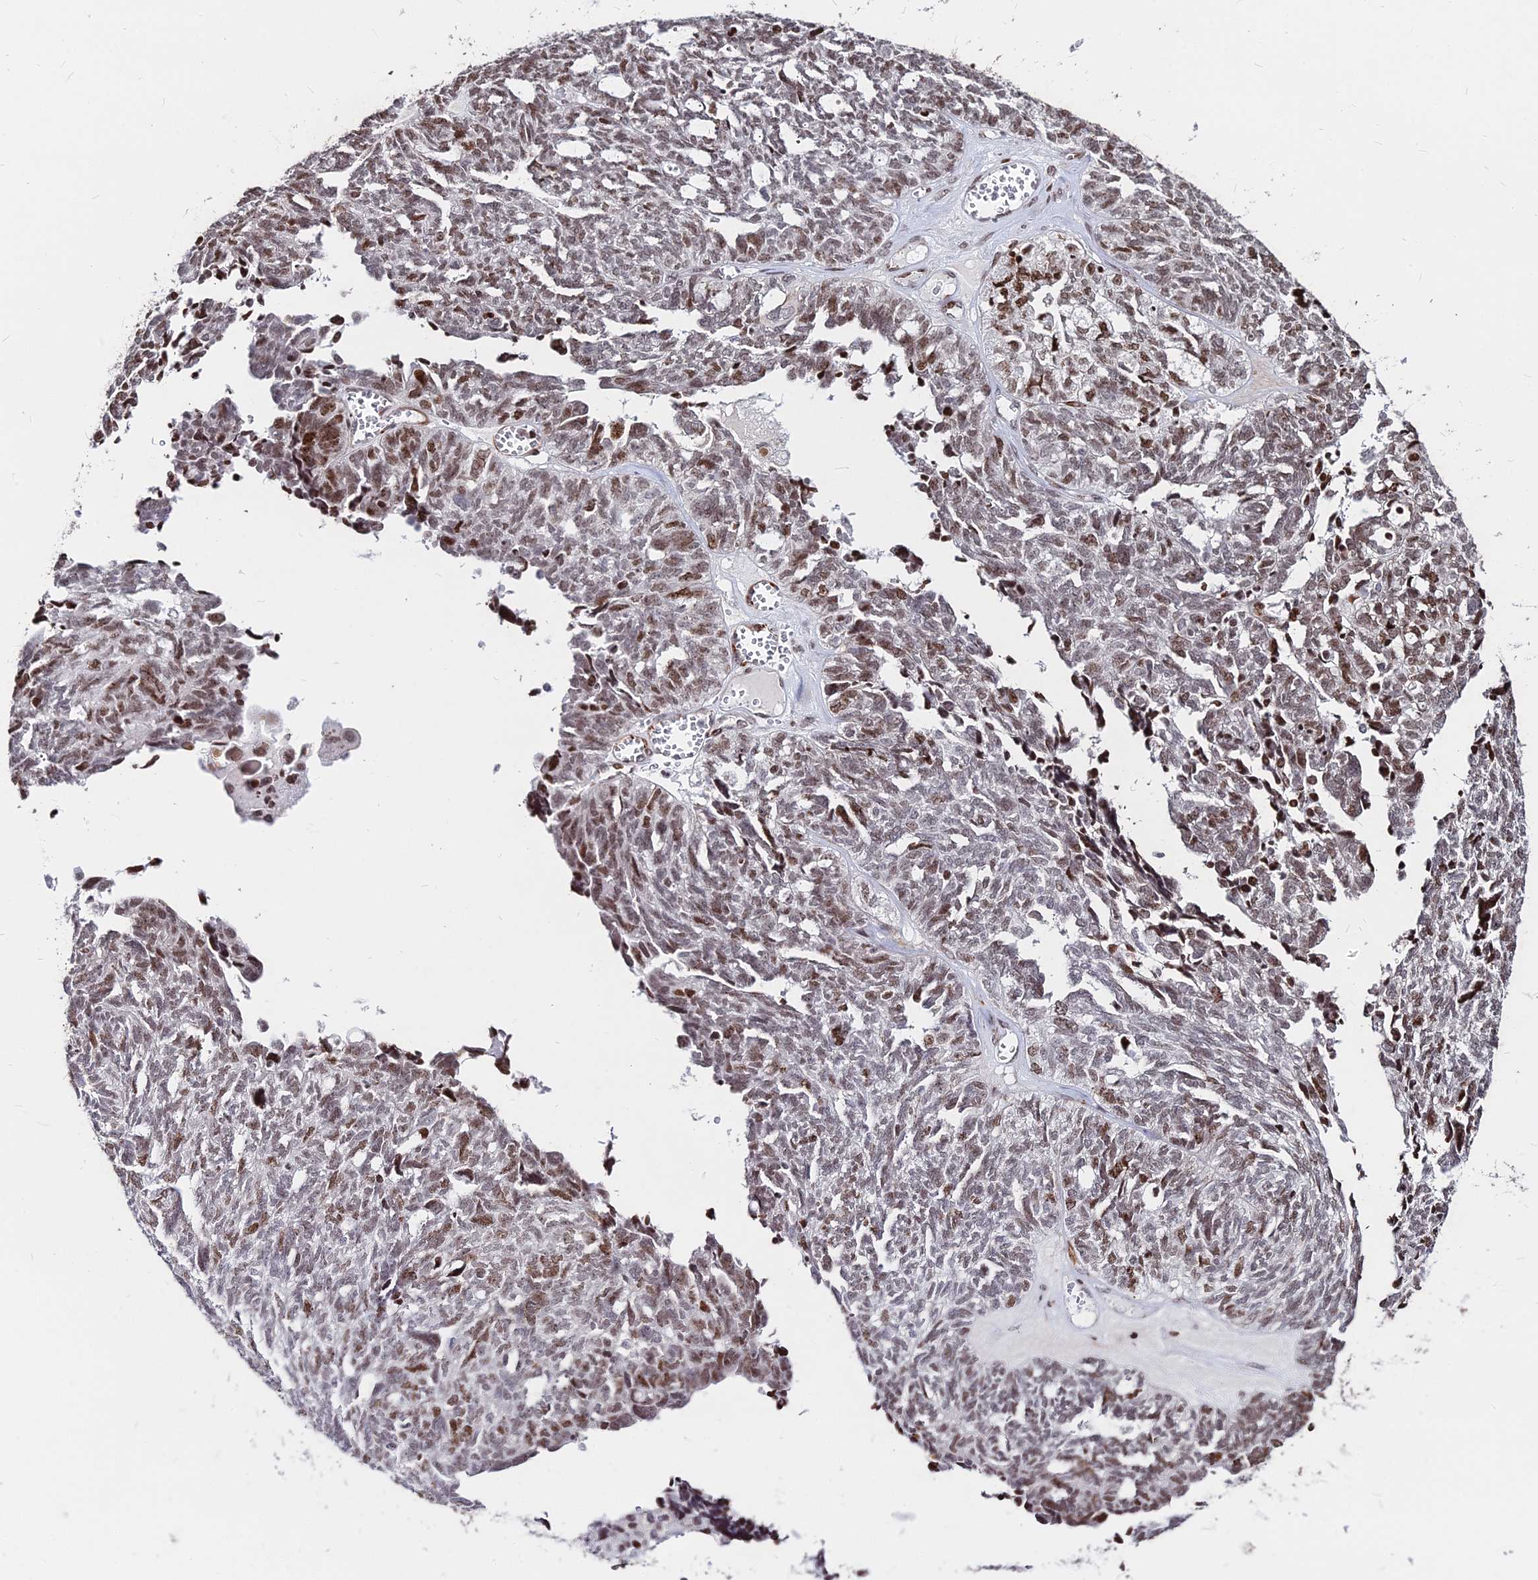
{"staining": {"intensity": "moderate", "quantity": ">75%", "location": "nuclear"}, "tissue": "ovarian cancer", "cell_type": "Tumor cells", "image_type": "cancer", "snomed": [{"axis": "morphology", "description": "Cystadenocarcinoma, serous, NOS"}, {"axis": "topography", "description": "Ovary"}], "caption": "This is a micrograph of immunohistochemistry (IHC) staining of ovarian cancer, which shows moderate staining in the nuclear of tumor cells.", "gene": "NYAP2", "patient": {"sex": "female", "age": 79}}